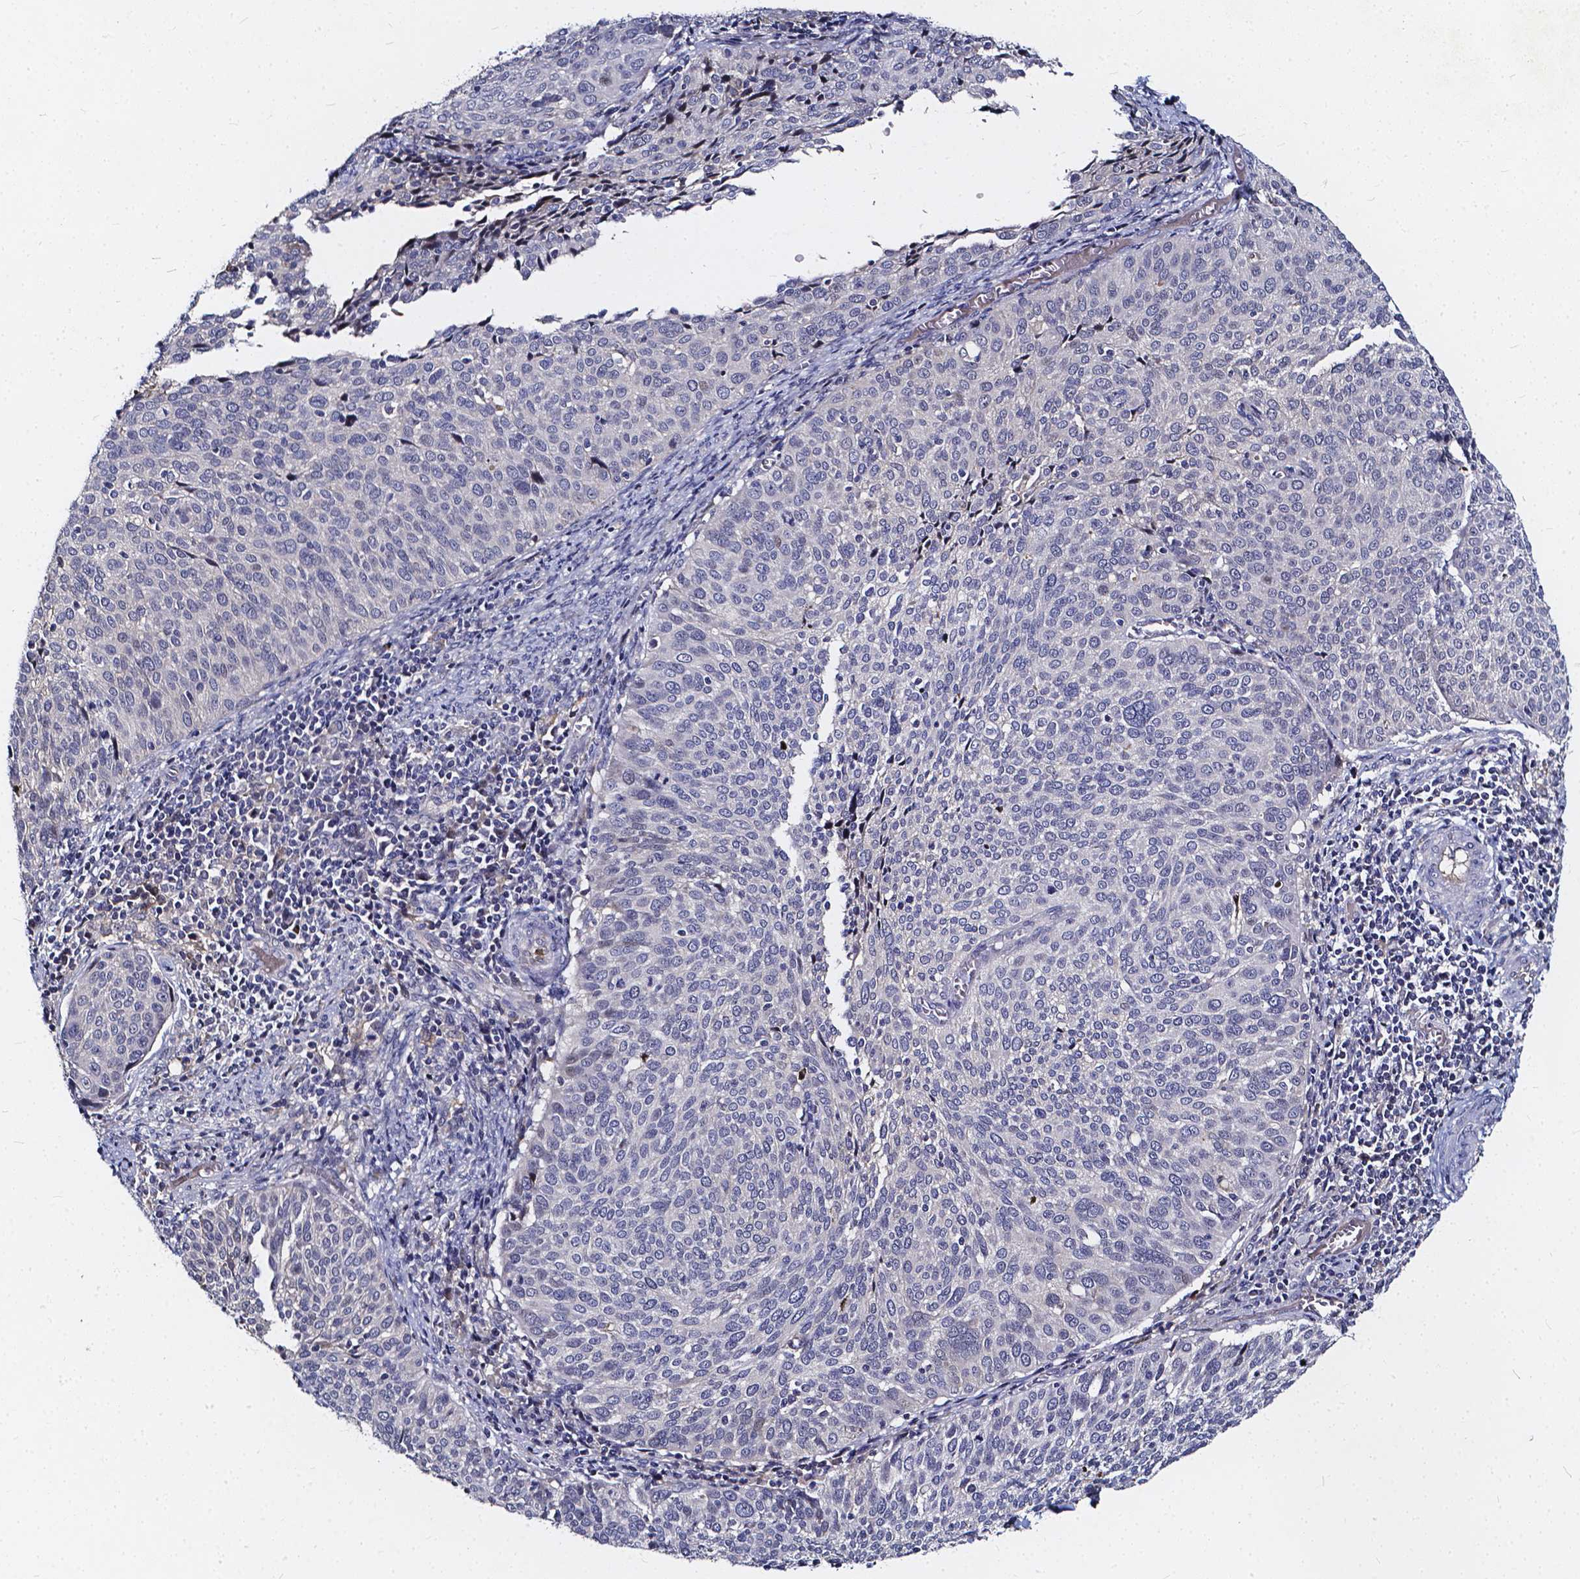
{"staining": {"intensity": "negative", "quantity": "none", "location": "none"}, "tissue": "cervical cancer", "cell_type": "Tumor cells", "image_type": "cancer", "snomed": [{"axis": "morphology", "description": "Squamous cell carcinoma, NOS"}, {"axis": "topography", "description": "Cervix"}], "caption": "This is a image of immunohistochemistry (IHC) staining of cervical squamous cell carcinoma, which shows no positivity in tumor cells.", "gene": "SOWAHA", "patient": {"sex": "female", "age": 39}}